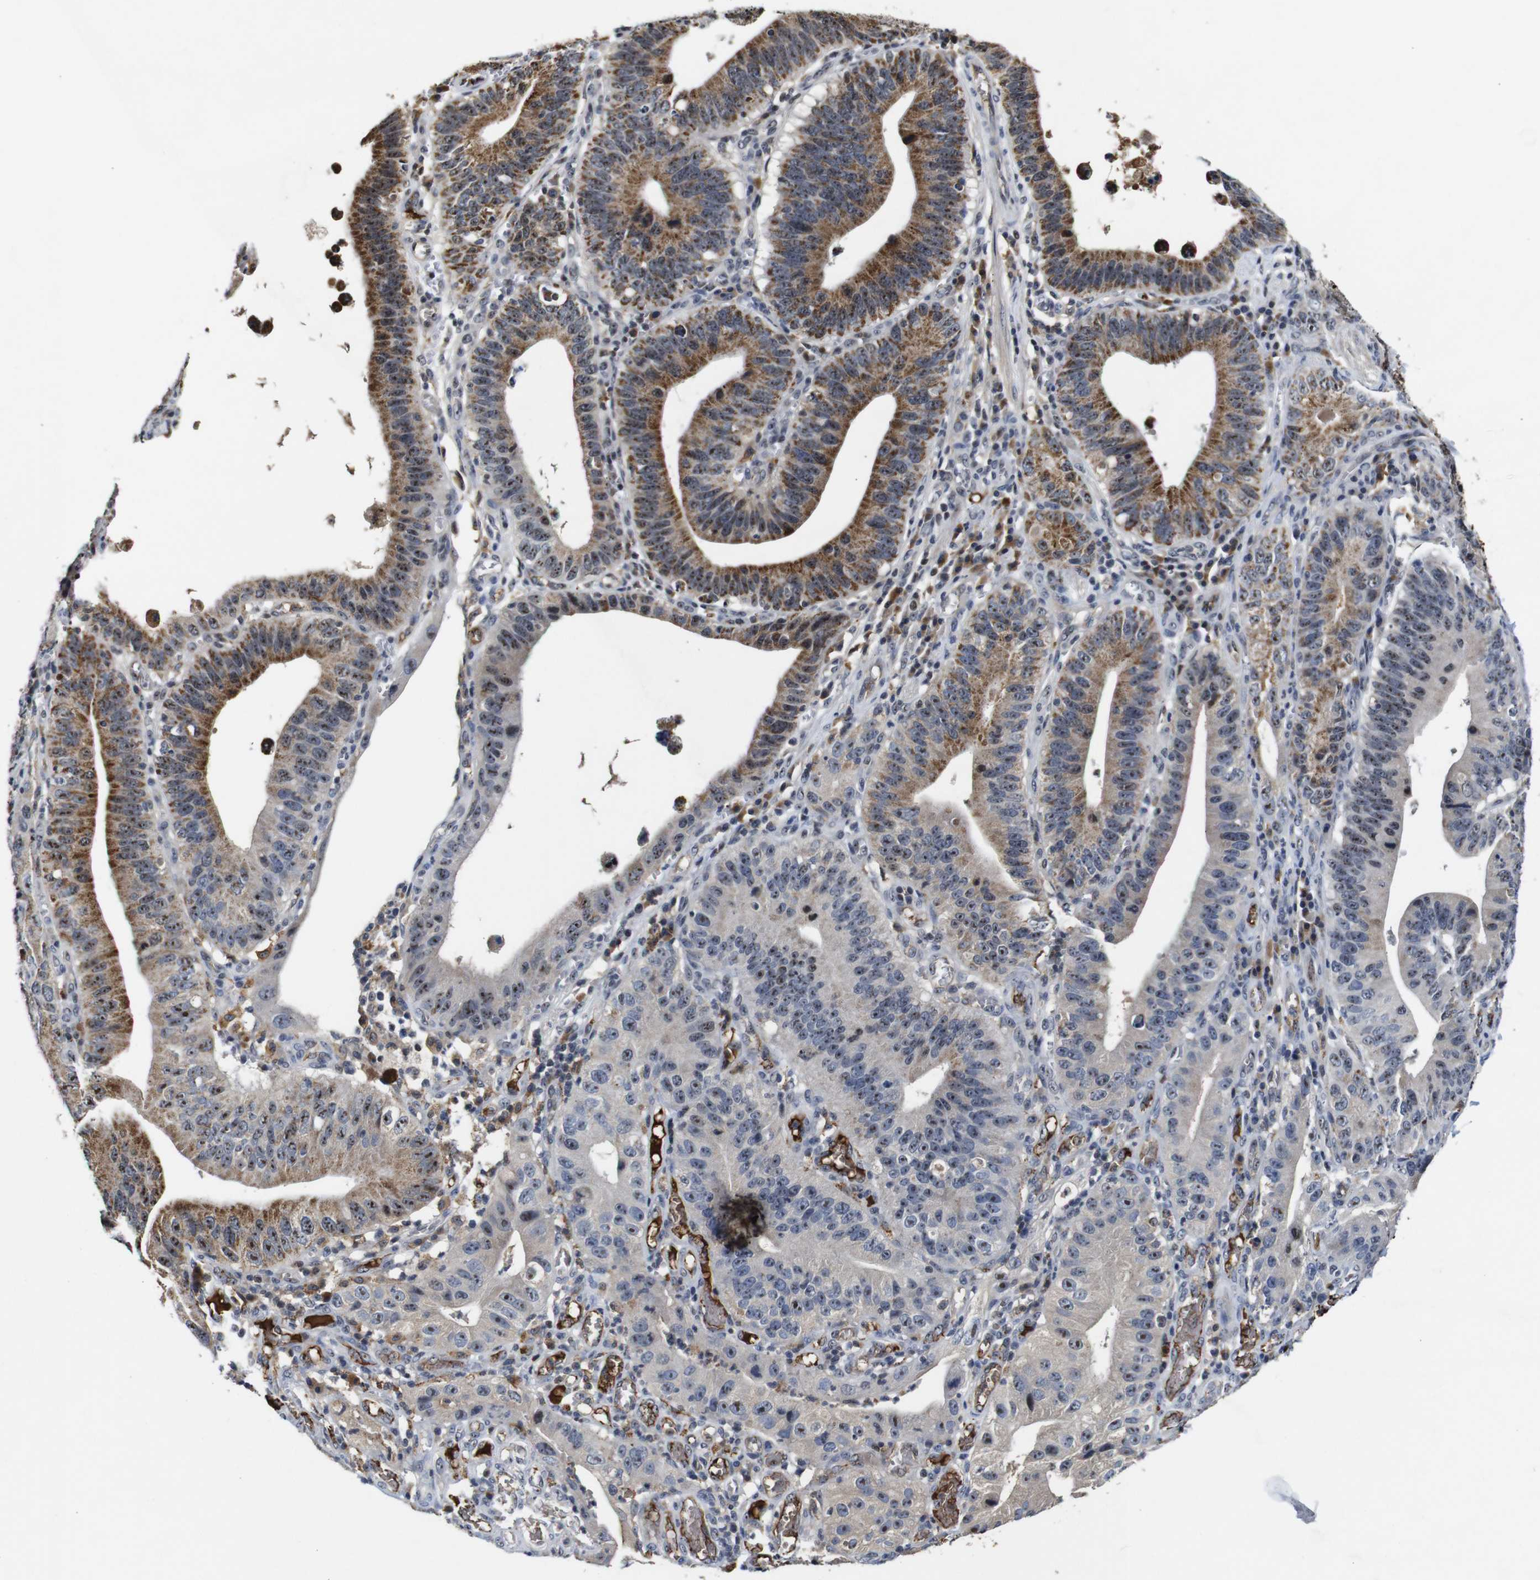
{"staining": {"intensity": "moderate", "quantity": ">75%", "location": "cytoplasmic/membranous,nuclear"}, "tissue": "stomach cancer", "cell_type": "Tumor cells", "image_type": "cancer", "snomed": [{"axis": "morphology", "description": "Adenocarcinoma, NOS"}, {"axis": "topography", "description": "Stomach"}, {"axis": "topography", "description": "Gastric cardia"}], "caption": "An immunohistochemistry (IHC) photomicrograph of neoplastic tissue is shown. Protein staining in brown highlights moderate cytoplasmic/membranous and nuclear positivity in stomach adenocarcinoma within tumor cells.", "gene": "MYC", "patient": {"sex": "male", "age": 59}}